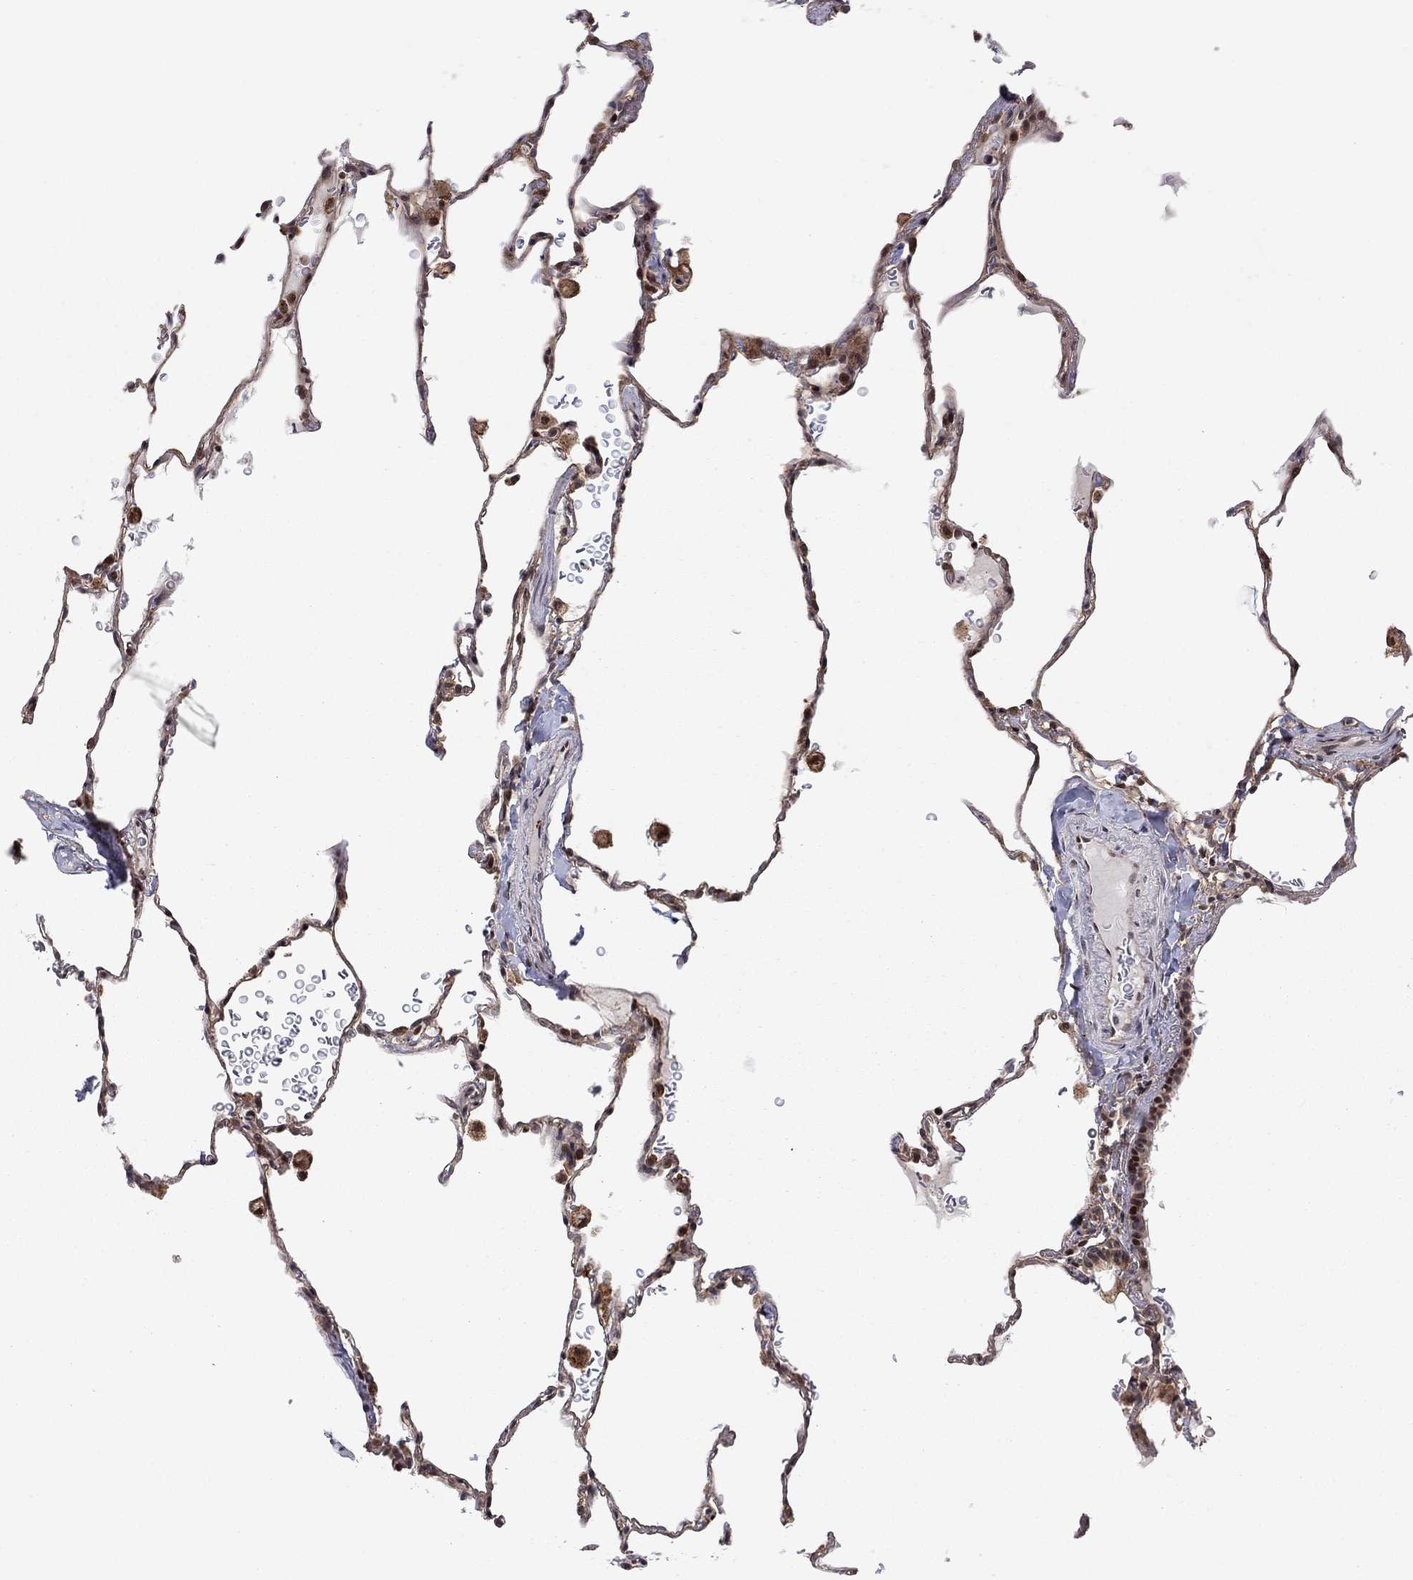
{"staining": {"intensity": "moderate", "quantity": "25%-75%", "location": "cytoplasmic/membranous,nuclear"}, "tissue": "lung", "cell_type": "Alveolar cells", "image_type": "normal", "snomed": [{"axis": "morphology", "description": "Normal tissue, NOS"}, {"axis": "morphology", "description": "Adenocarcinoma, metastatic, NOS"}, {"axis": "topography", "description": "Lung"}], "caption": "IHC staining of normal lung, which demonstrates medium levels of moderate cytoplasmic/membranous,nuclear positivity in approximately 25%-75% of alveolar cells indicating moderate cytoplasmic/membranous,nuclear protein positivity. The staining was performed using DAB (3,3'-diaminobenzidine) (brown) for protein detection and nuclei were counterstained in hematoxylin (blue).", "gene": "TDP1", "patient": {"sex": "male", "age": 45}}